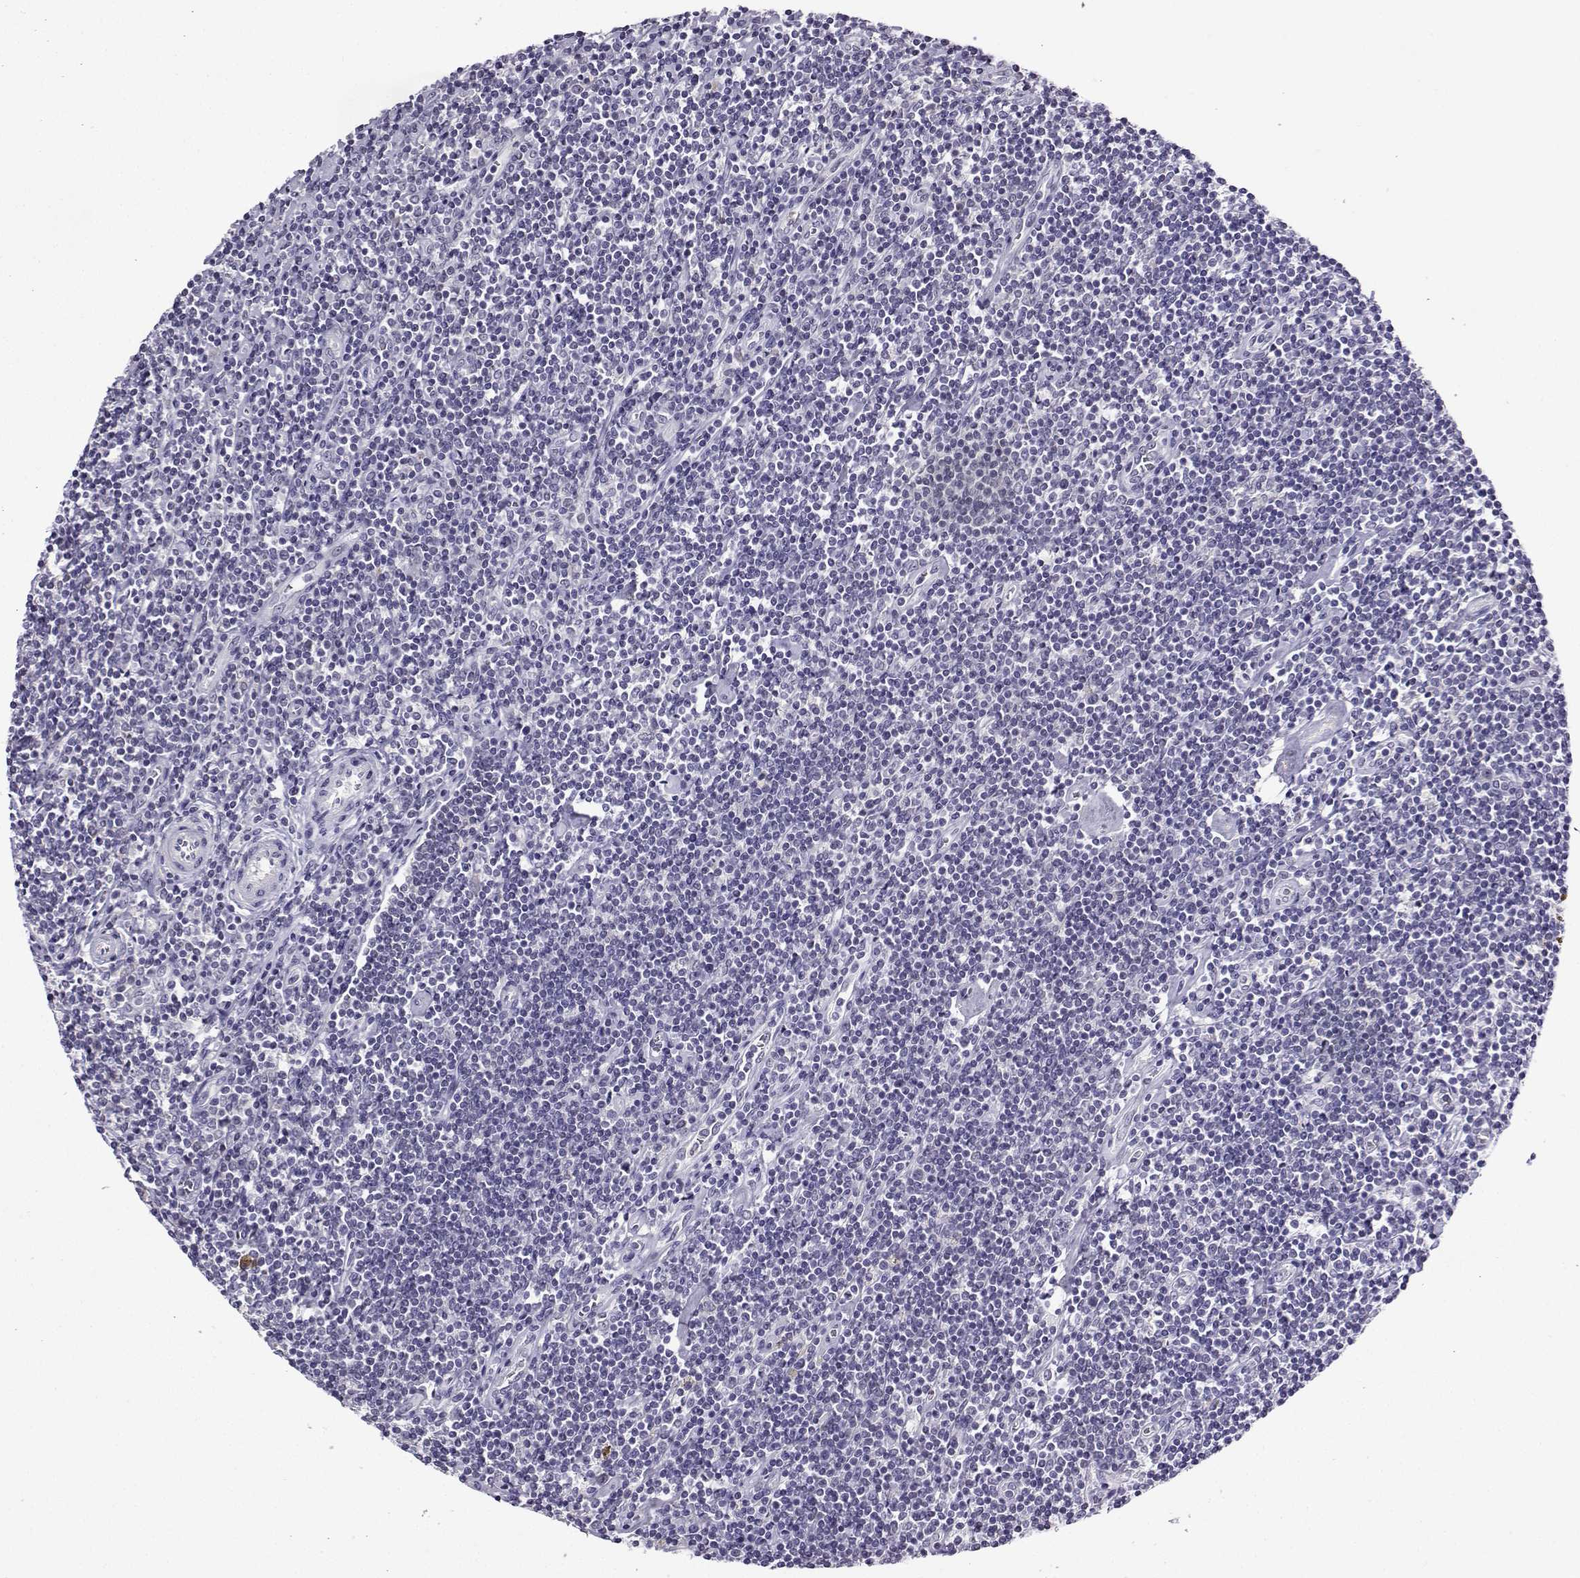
{"staining": {"intensity": "negative", "quantity": "none", "location": "none"}, "tissue": "lymphoma", "cell_type": "Tumor cells", "image_type": "cancer", "snomed": [{"axis": "morphology", "description": "Hodgkin's disease, NOS"}, {"axis": "topography", "description": "Lymph node"}], "caption": "Hodgkin's disease was stained to show a protein in brown. There is no significant staining in tumor cells. Brightfield microscopy of IHC stained with DAB (brown) and hematoxylin (blue), captured at high magnification.", "gene": "LRFN2", "patient": {"sex": "male", "age": 40}}